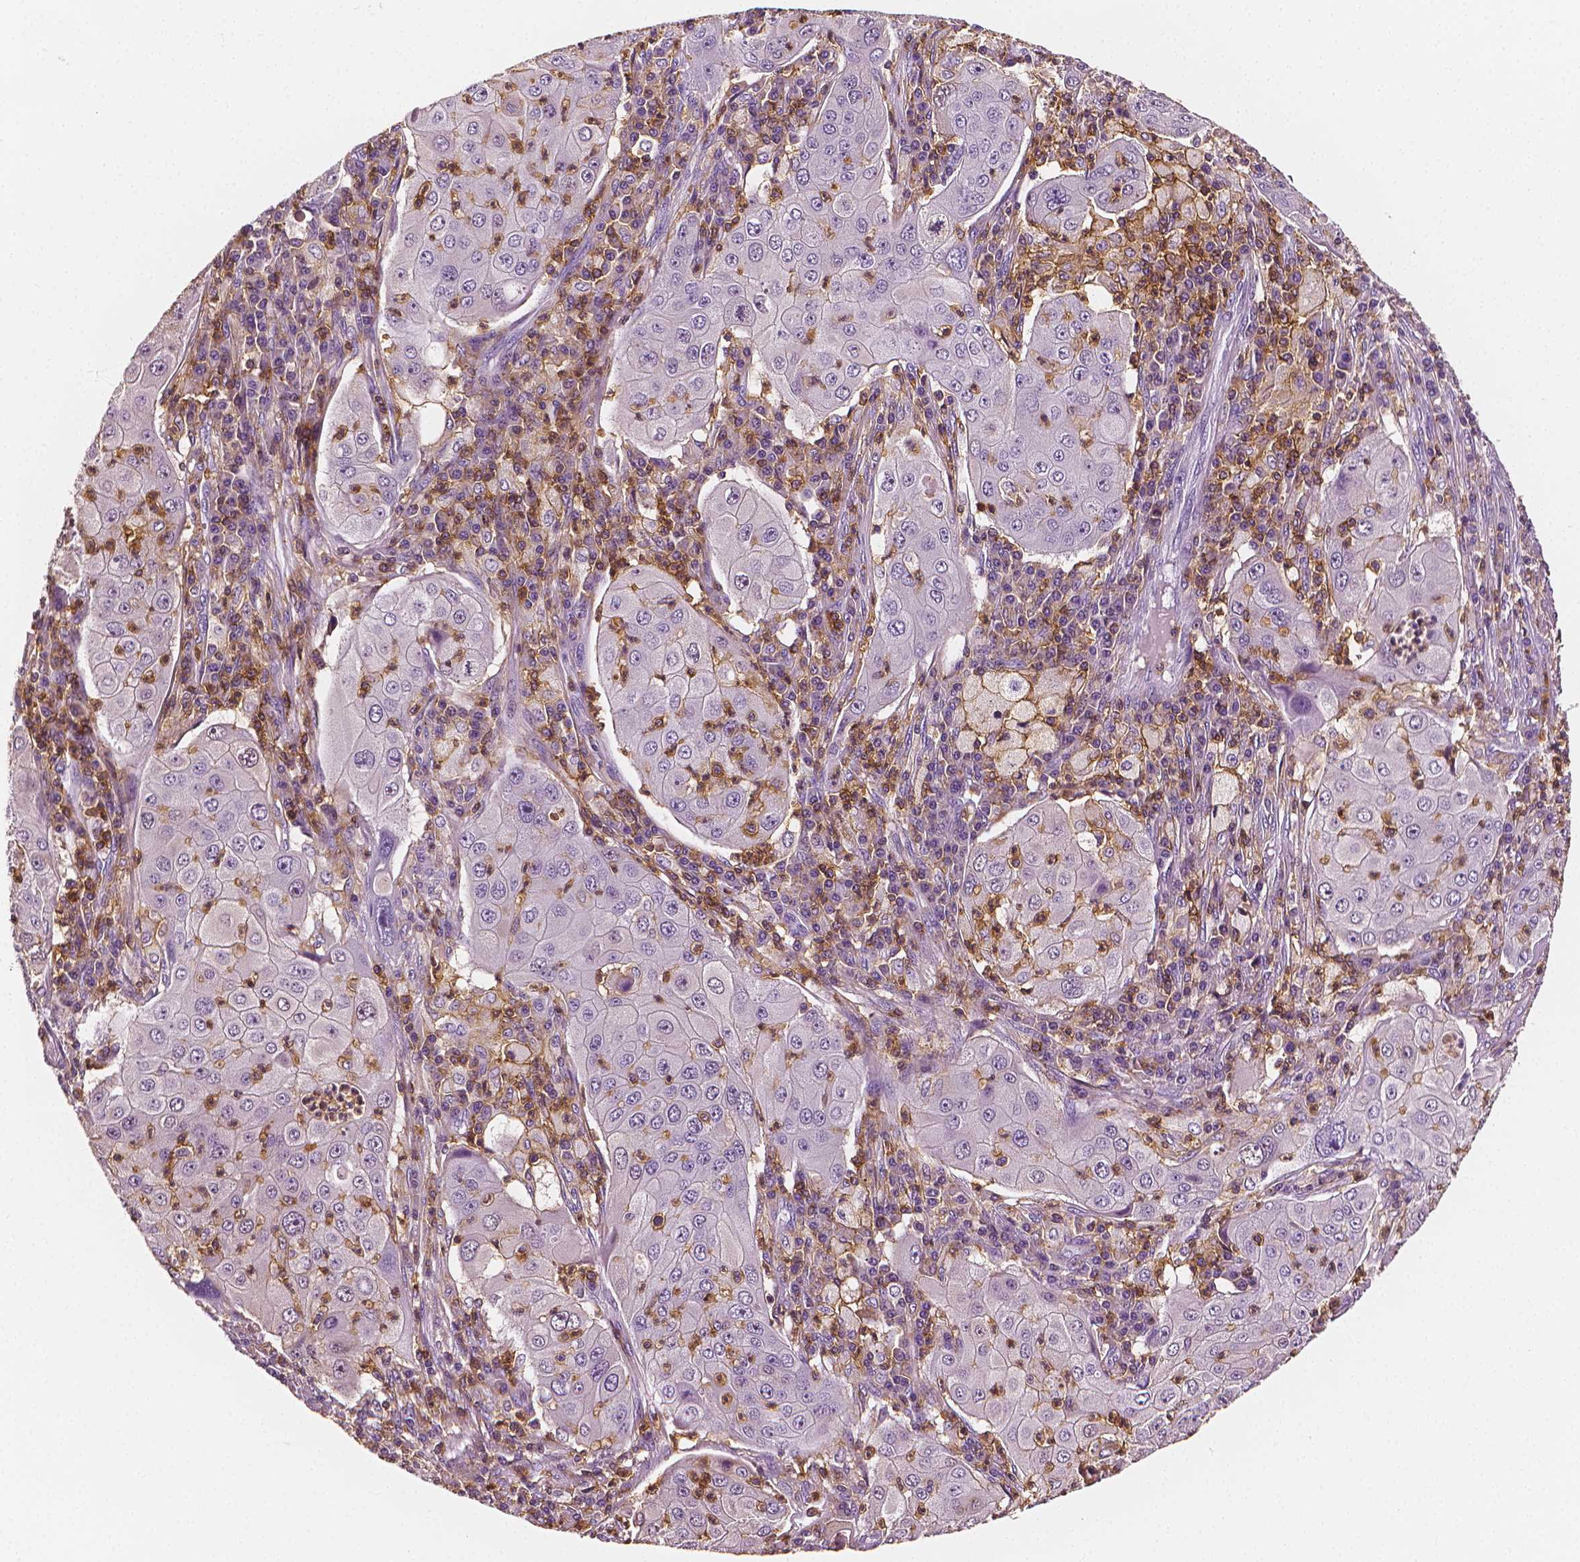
{"staining": {"intensity": "negative", "quantity": "none", "location": "none"}, "tissue": "lung cancer", "cell_type": "Tumor cells", "image_type": "cancer", "snomed": [{"axis": "morphology", "description": "Squamous cell carcinoma, NOS"}, {"axis": "topography", "description": "Lung"}], "caption": "High power microscopy histopathology image of an immunohistochemistry image of lung cancer, revealing no significant staining in tumor cells.", "gene": "PTPRC", "patient": {"sex": "female", "age": 59}}